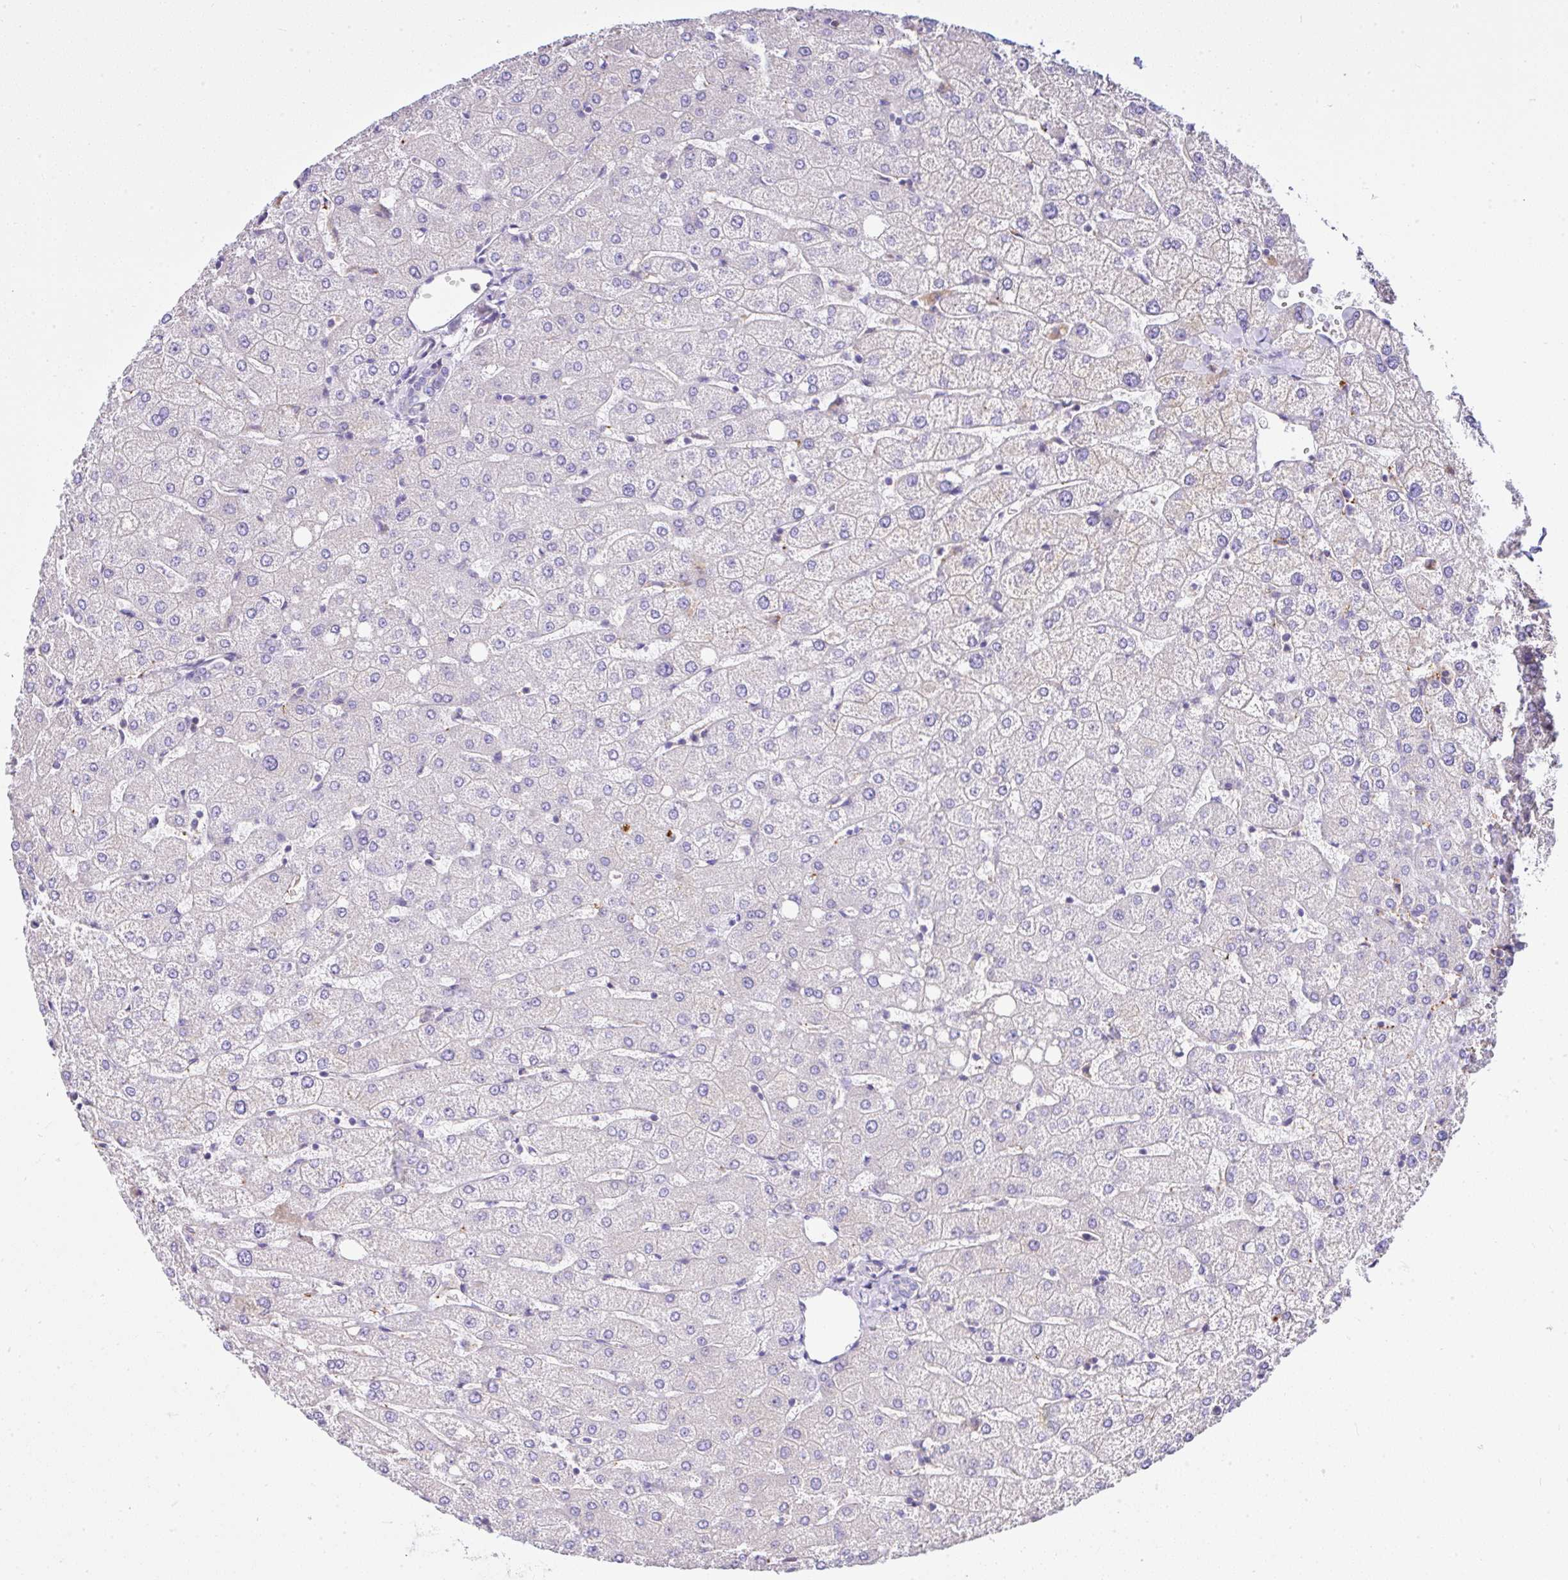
{"staining": {"intensity": "negative", "quantity": "none", "location": "none"}, "tissue": "liver", "cell_type": "Cholangiocytes", "image_type": "normal", "snomed": [{"axis": "morphology", "description": "Normal tissue, NOS"}, {"axis": "topography", "description": "Liver"}], "caption": "IHC micrograph of unremarkable liver: liver stained with DAB (3,3'-diaminobenzidine) shows no significant protein expression in cholangiocytes.", "gene": "CCDC142", "patient": {"sex": "female", "age": 54}}